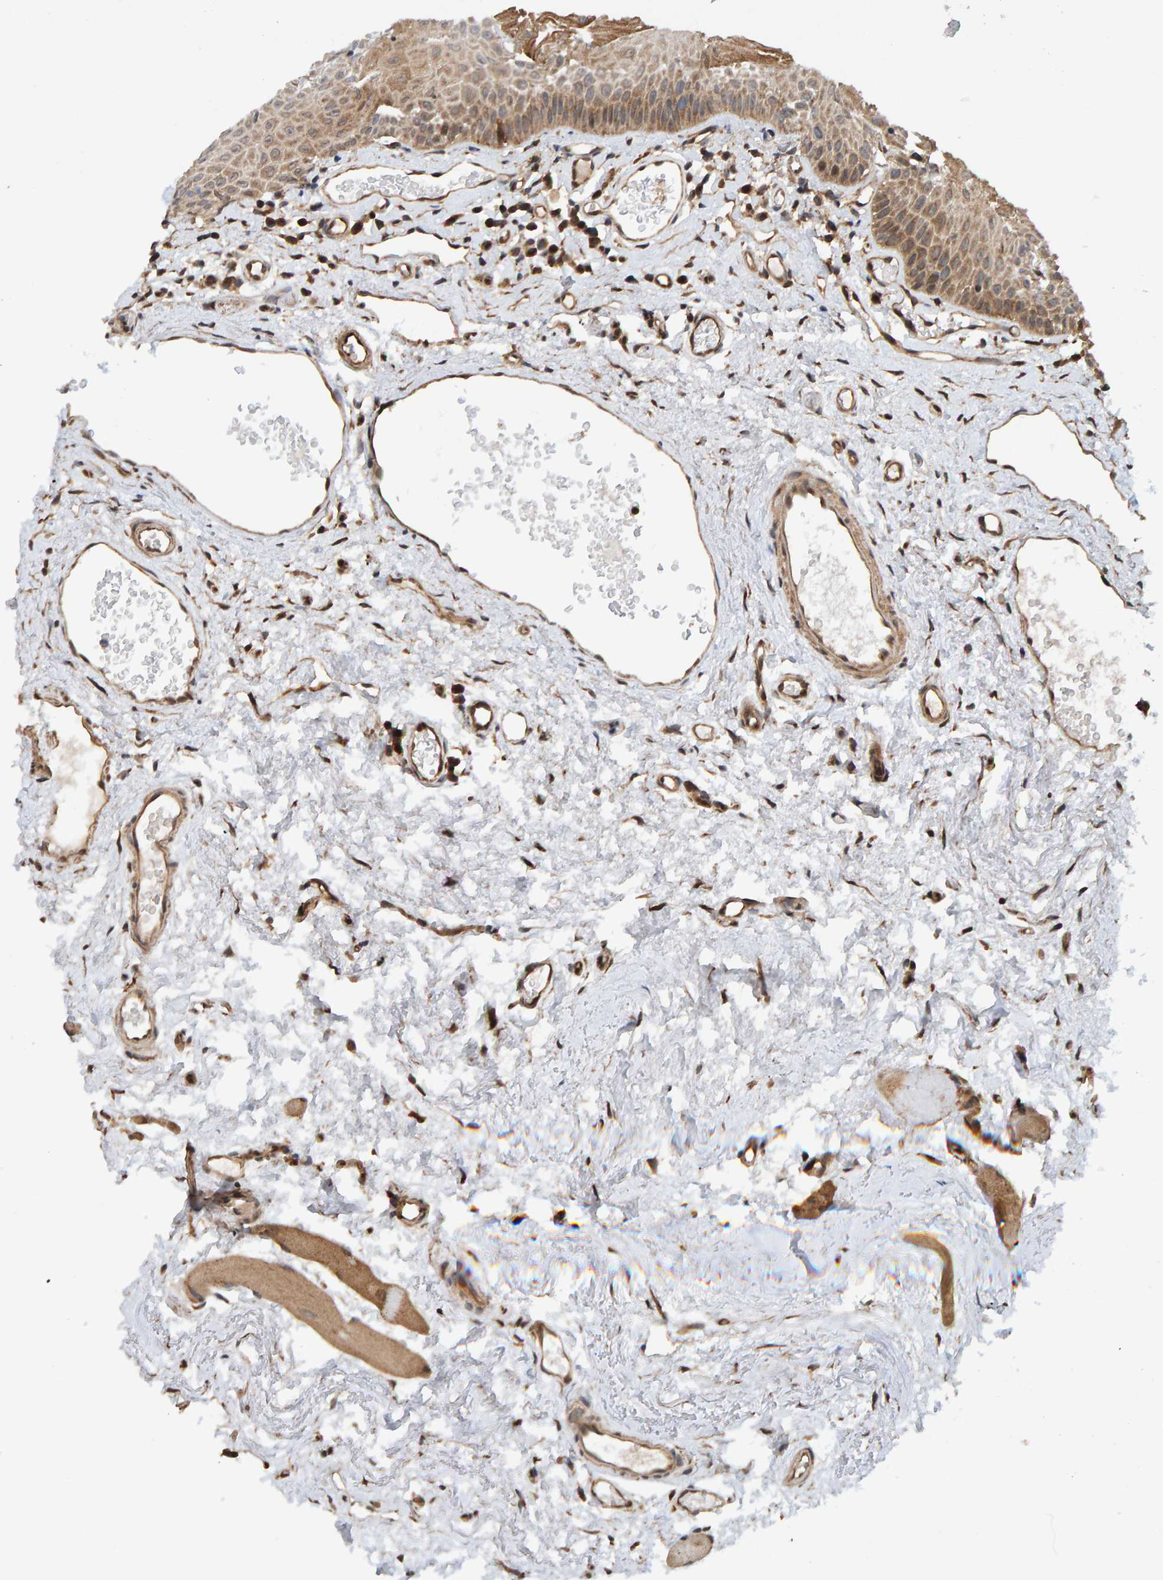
{"staining": {"intensity": "moderate", "quantity": ">75%", "location": "cytoplasmic/membranous"}, "tissue": "oral mucosa", "cell_type": "Squamous epithelial cells", "image_type": "normal", "snomed": [{"axis": "morphology", "description": "Normal tissue, NOS"}, {"axis": "topography", "description": "Skeletal muscle"}, {"axis": "topography", "description": "Oral tissue"}, {"axis": "topography", "description": "Peripheral nerve tissue"}], "caption": "A histopathology image showing moderate cytoplasmic/membranous staining in approximately >75% of squamous epithelial cells in unremarkable oral mucosa, as visualized by brown immunohistochemical staining.", "gene": "SCRN2", "patient": {"sex": "female", "age": 84}}